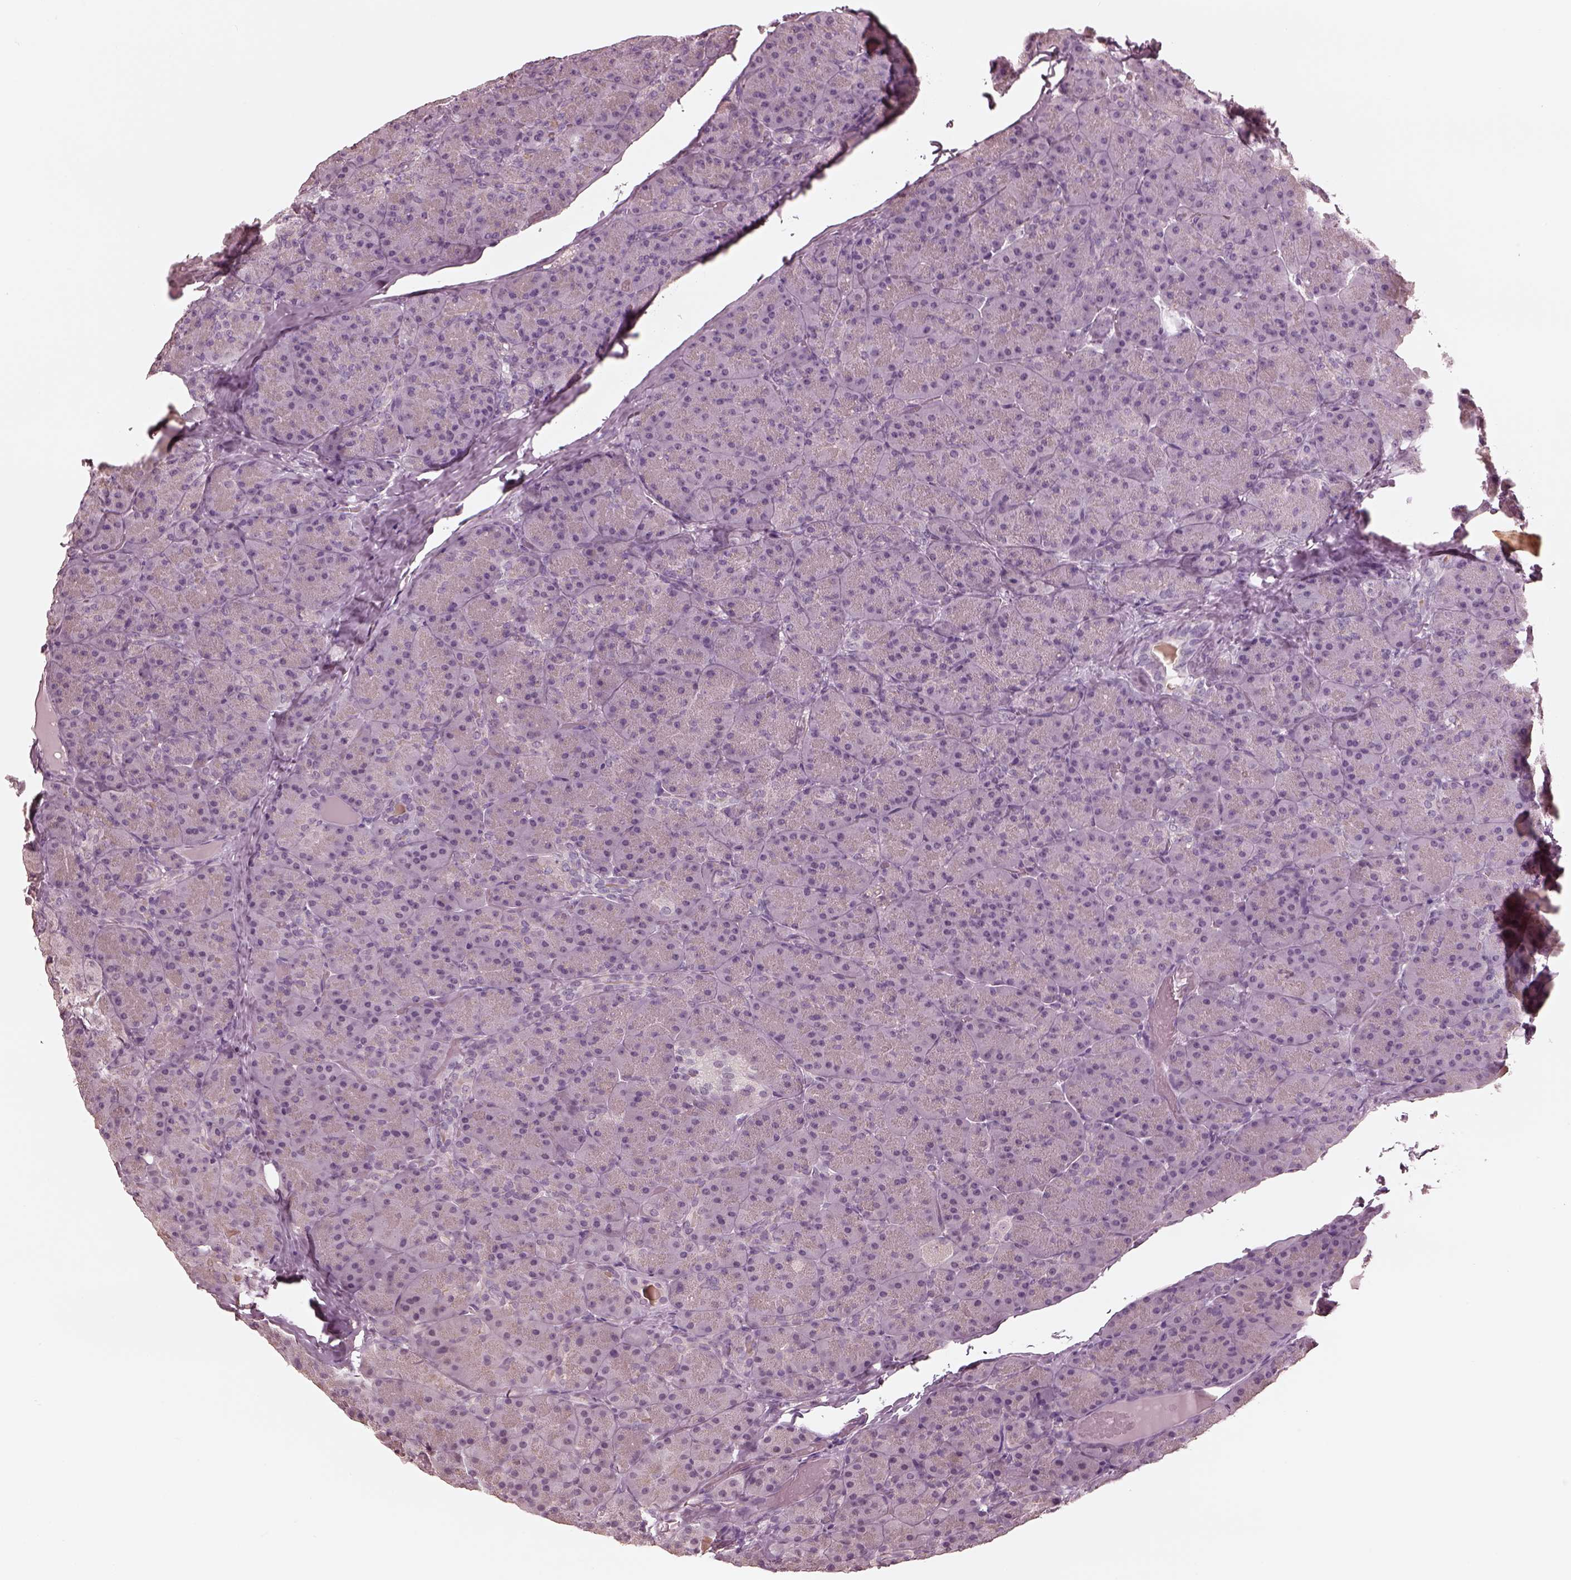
{"staining": {"intensity": "negative", "quantity": "none", "location": "none"}, "tissue": "pancreas", "cell_type": "Exocrine glandular cells", "image_type": "normal", "snomed": [{"axis": "morphology", "description": "Normal tissue, NOS"}, {"axis": "topography", "description": "Pancreas"}], "caption": "A high-resolution image shows immunohistochemistry (IHC) staining of unremarkable pancreas, which exhibits no significant positivity in exocrine glandular cells.", "gene": "OPTC", "patient": {"sex": "male", "age": 57}}